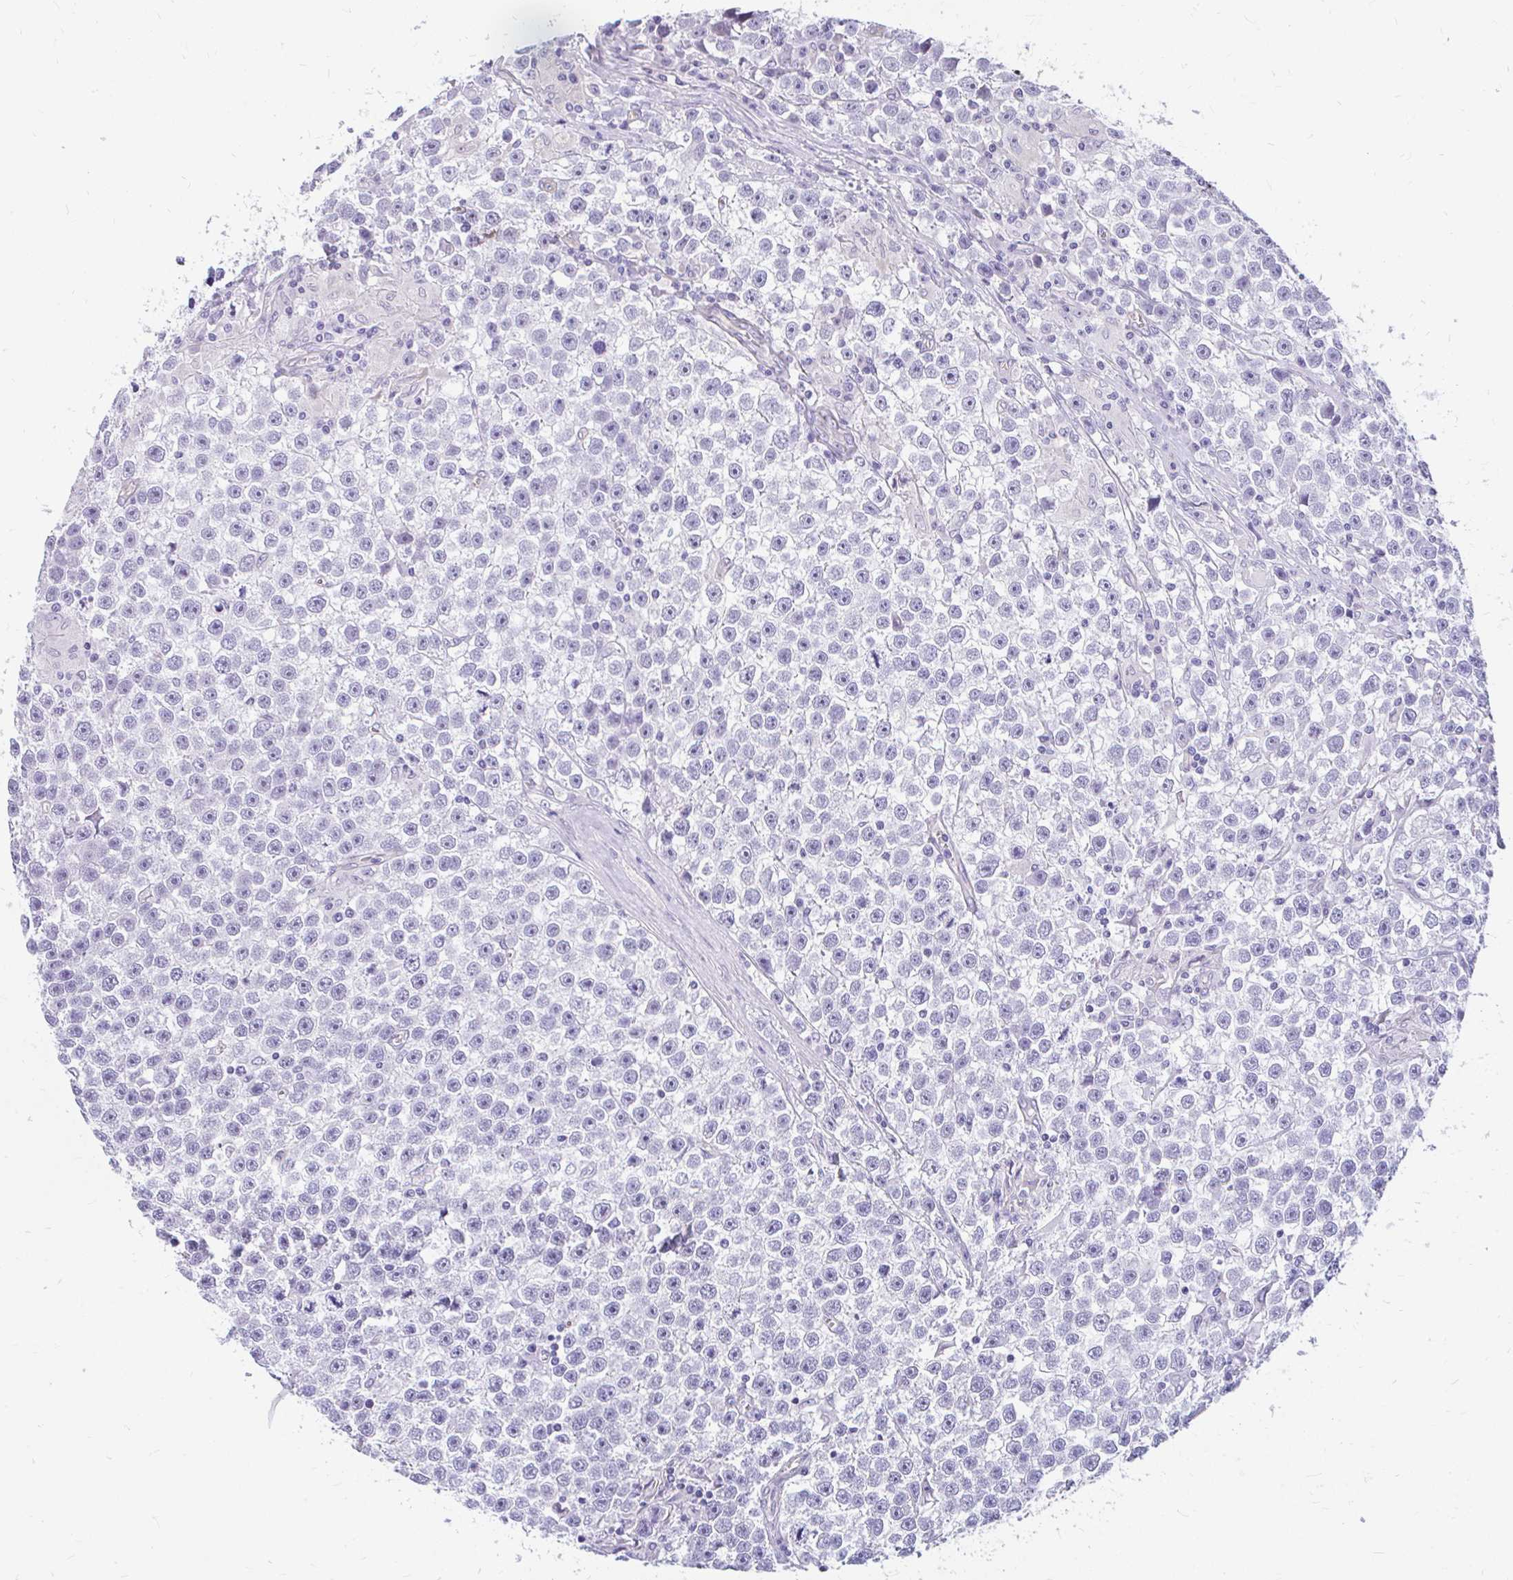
{"staining": {"intensity": "negative", "quantity": "none", "location": "none"}, "tissue": "testis cancer", "cell_type": "Tumor cells", "image_type": "cancer", "snomed": [{"axis": "morphology", "description": "Seminoma, NOS"}, {"axis": "topography", "description": "Testis"}], "caption": "DAB (3,3'-diaminobenzidine) immunohistochemical staining of human testis seminoma exhibits no significant expression in tumor cells.", "gene": "FAM83C", "patient": {"sex": "male", "age": 31}}